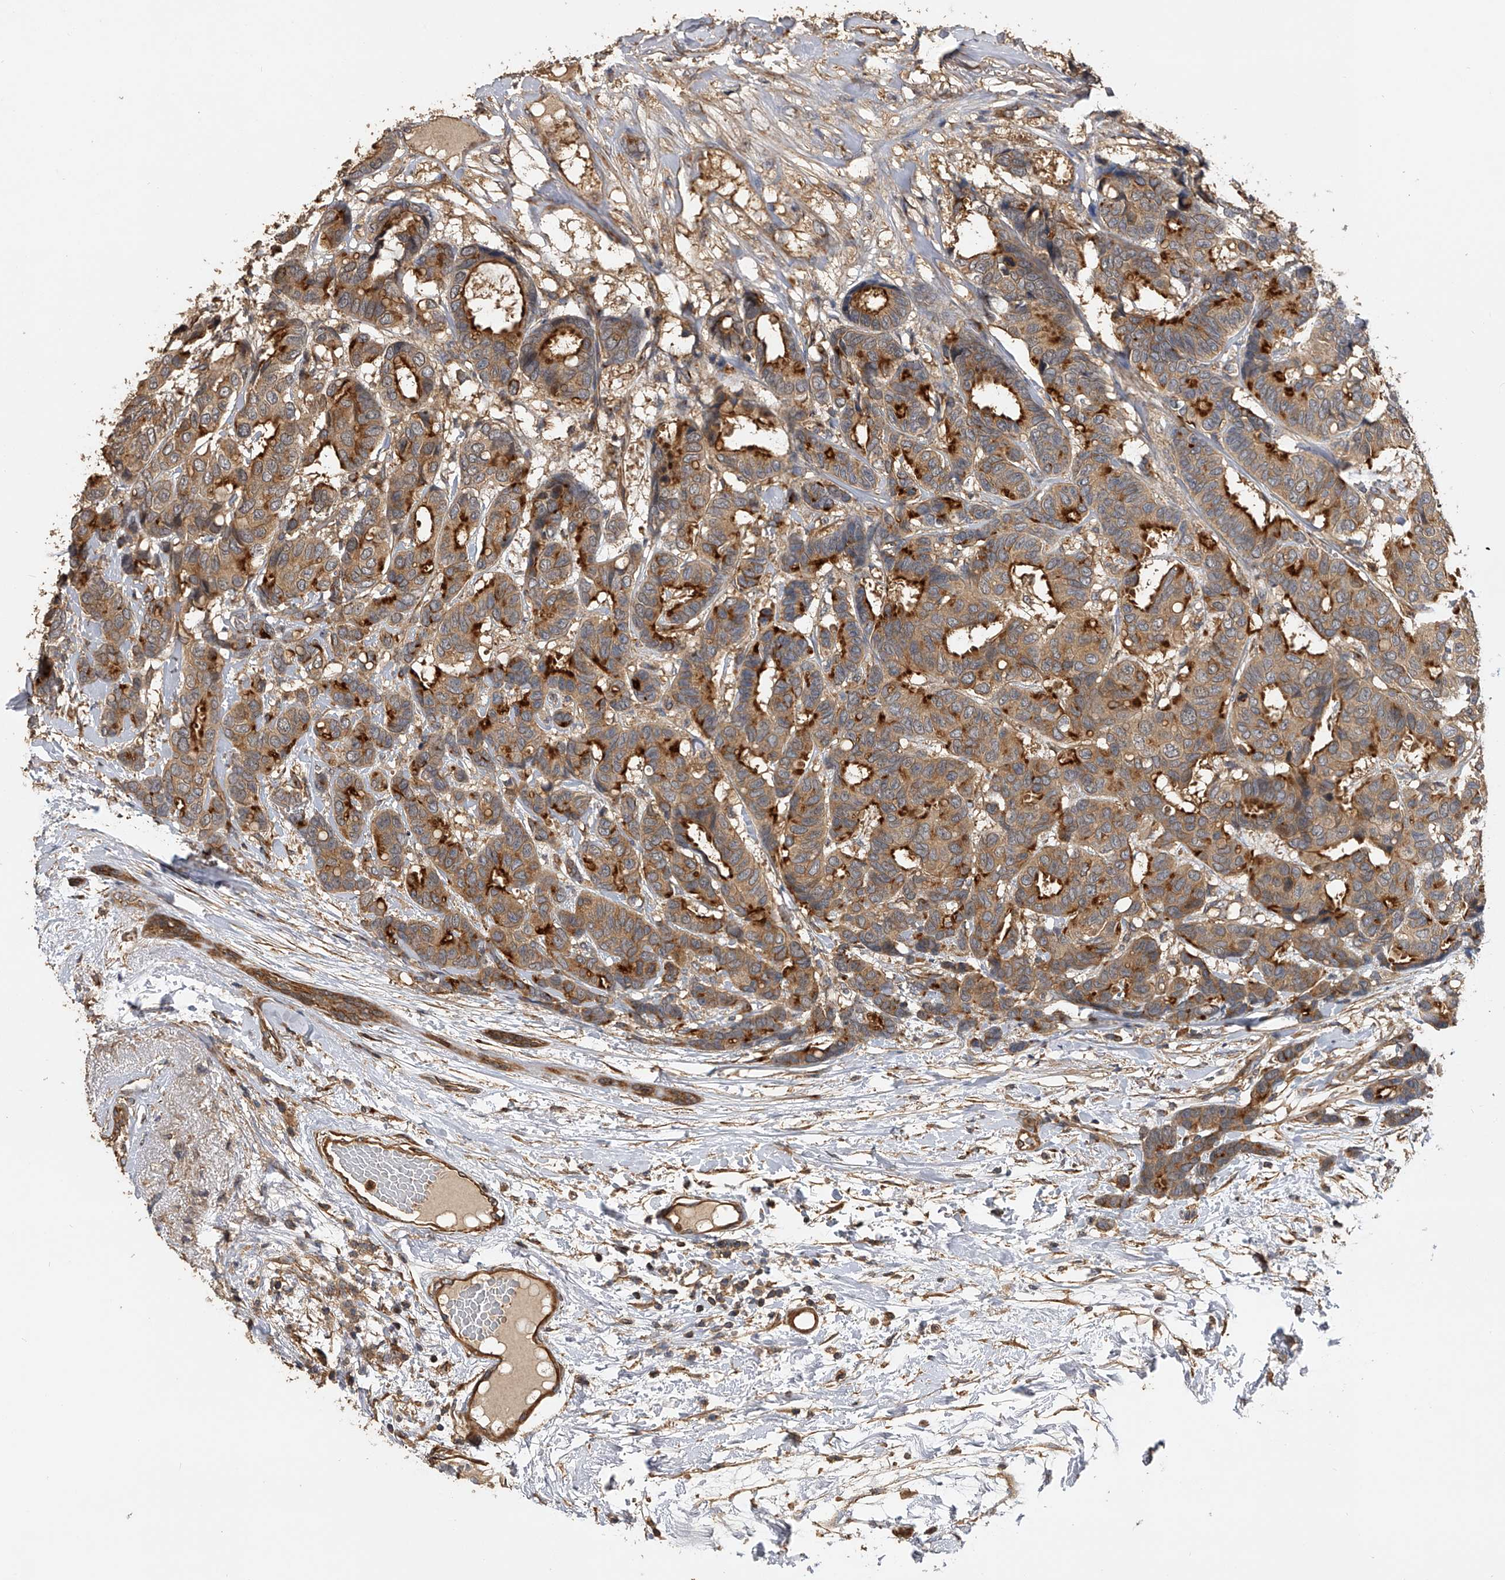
{"staining": {"intensity": "strong", "quantity": ">75%", "location": "cytoplasmic/membranous"}, "tissue": "breast cancer", "cell_type": "Tumor cells", "image_type": "cancer", "snomed": [{"axis": "morphology", "description": "Duct carcinoma"}, {"axis": "topography", "description": "Breast"}], "caption": "This image reveals immunohistochemistry (IHC) staining of human breast intraductal carcinoma, with high strong cytoplasmic/membranous positivity in about >75% of tumor cells.", "gene": "PTPRA", "patient": {"sex": "female", "age": 87}}